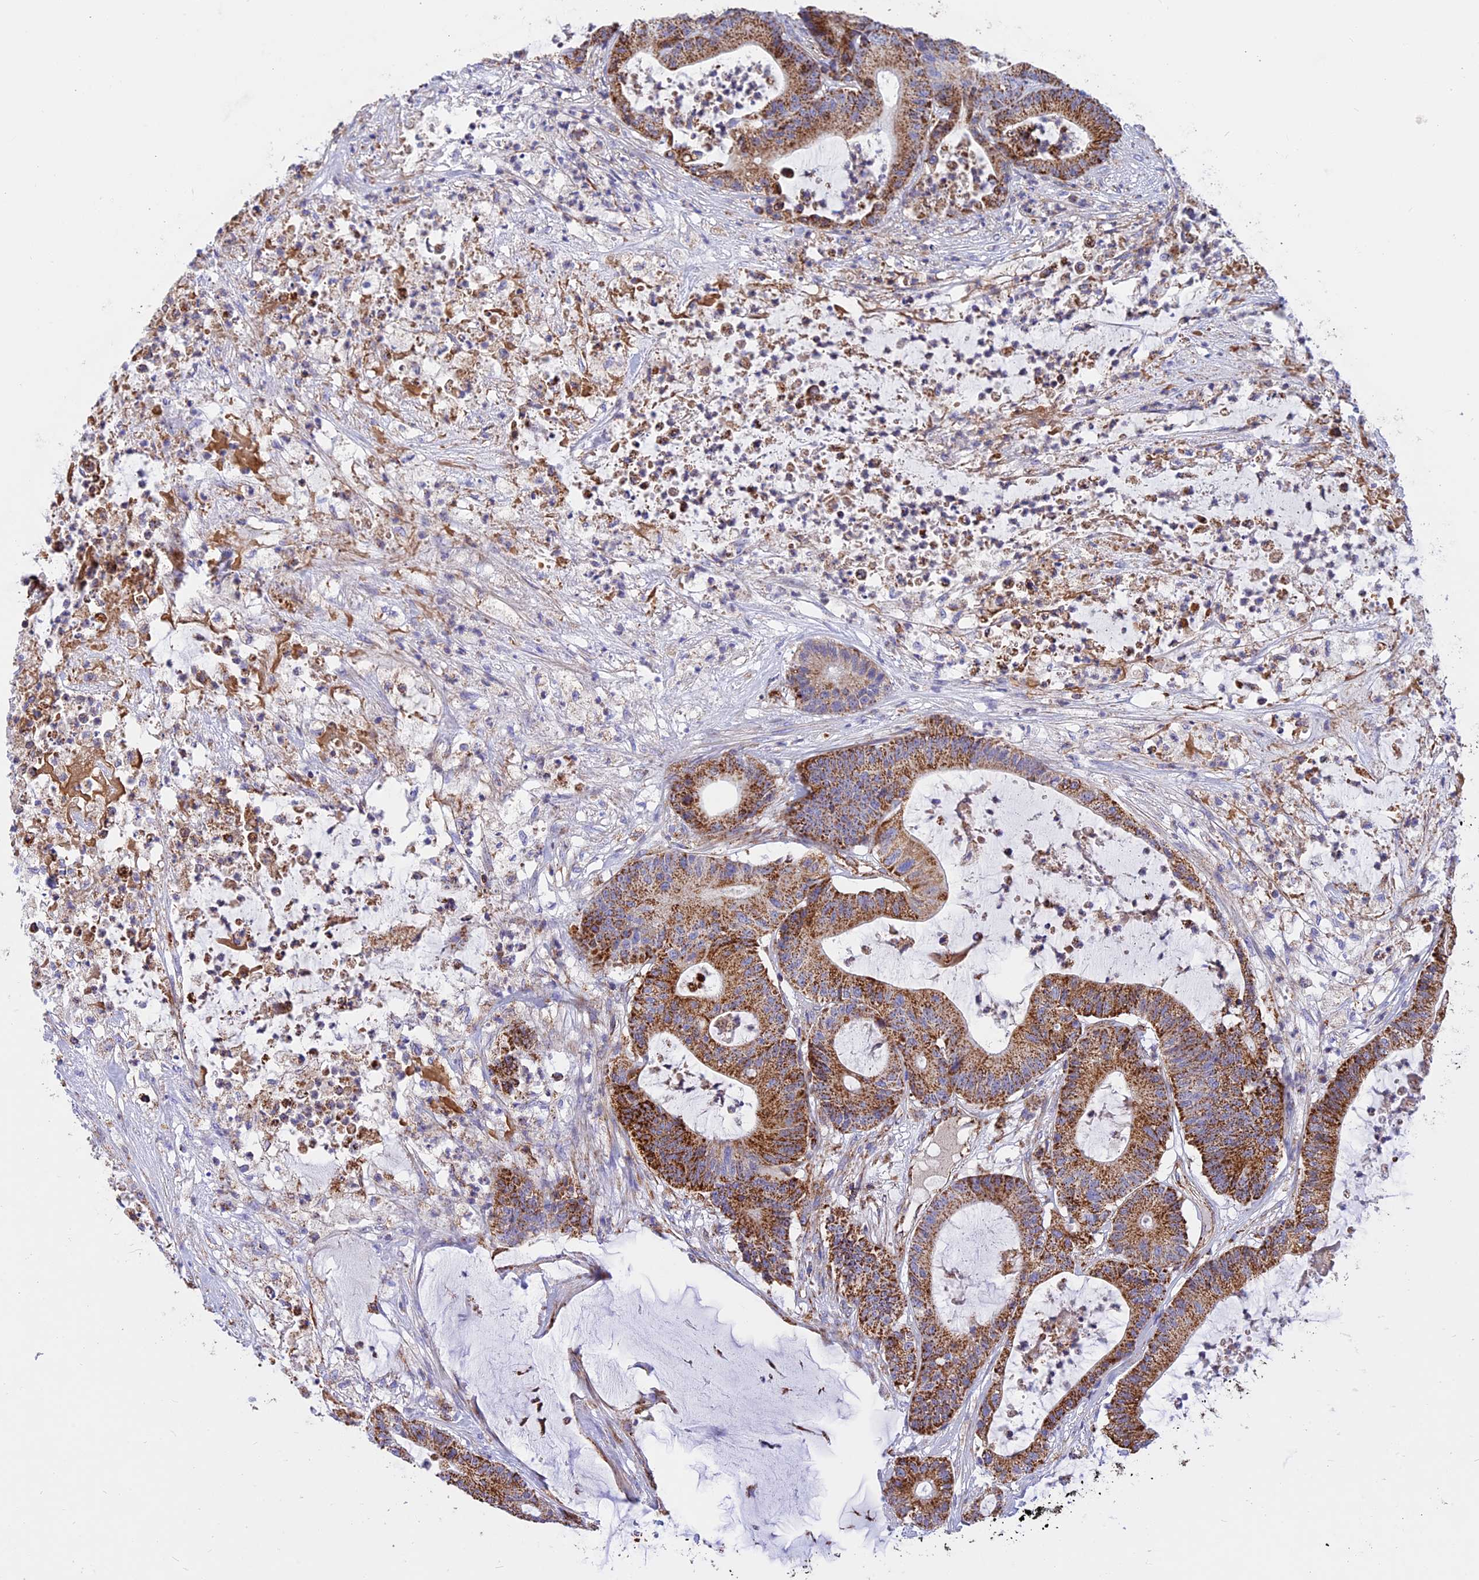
{"staining": {"intensity": "strong", "quantity": ">75%", "location": "cytoplasmic/membranous"}, "tissue": "colorectal cancer", "cell_type": "Tumor cells", "image_type": "cancer", "snomed": [{"axis": "morphology", "description": "Adenocarcinoma, NOS"}, {"axis": "topography", "description": "Colon"}], "caption": "Adenocarcinoma (colorectal) stained with immunohistochemistry demonstrates strong cytoplasmic/membranous expression in about >75% of tumor cells. The staining was performed using DAB (3,3'-diaminobenzidine), with brown indicating positive protein expression. Nuclei are stained blue with hematoxylin.", "gene": "UQCRB", "patient": {"sex": "female", "age": 84}}